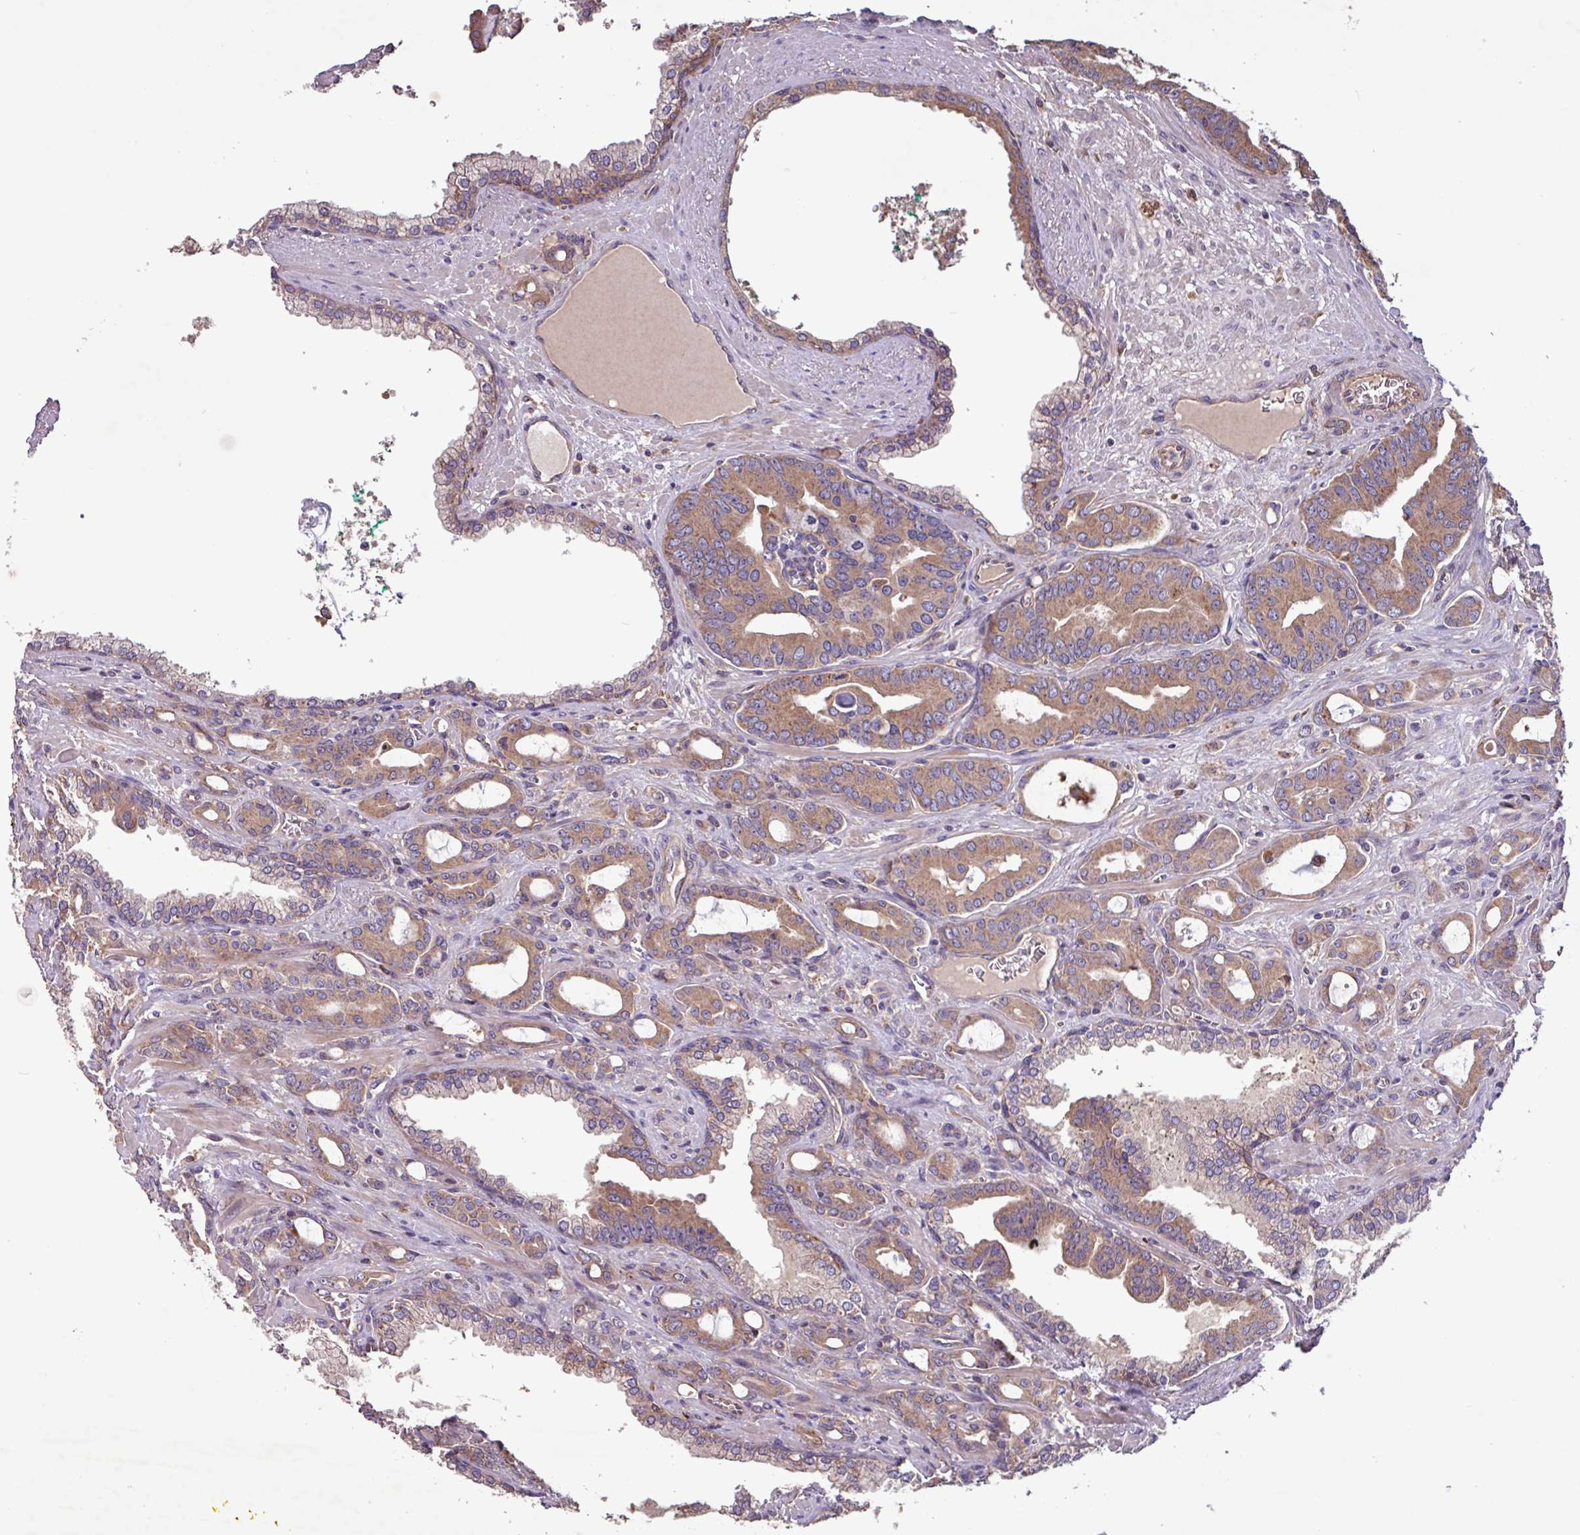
{"staining": {"intensity": "moderate", "quantity": ">75%", "location": "cytoplasmic/membranous"}, "tissue": "prostate cancer", "cell_type": "Tumor cells", "image_type": "cancer", "snomed": [{"axis": "morphology", "description": "Adenocarcinoma, High grade"}, {"axis": "topography", "description": "Prostate"}], "caption": "Immunohistochemical staining of human prostate adenocarcinoma (high-grade) exhibits medium levels of moderate cytoplasmic/membranous protein positivity in about >75% of tumor cells.", "gene": "PTPRQ", "patient": {"sex": "male", "age": 72}}